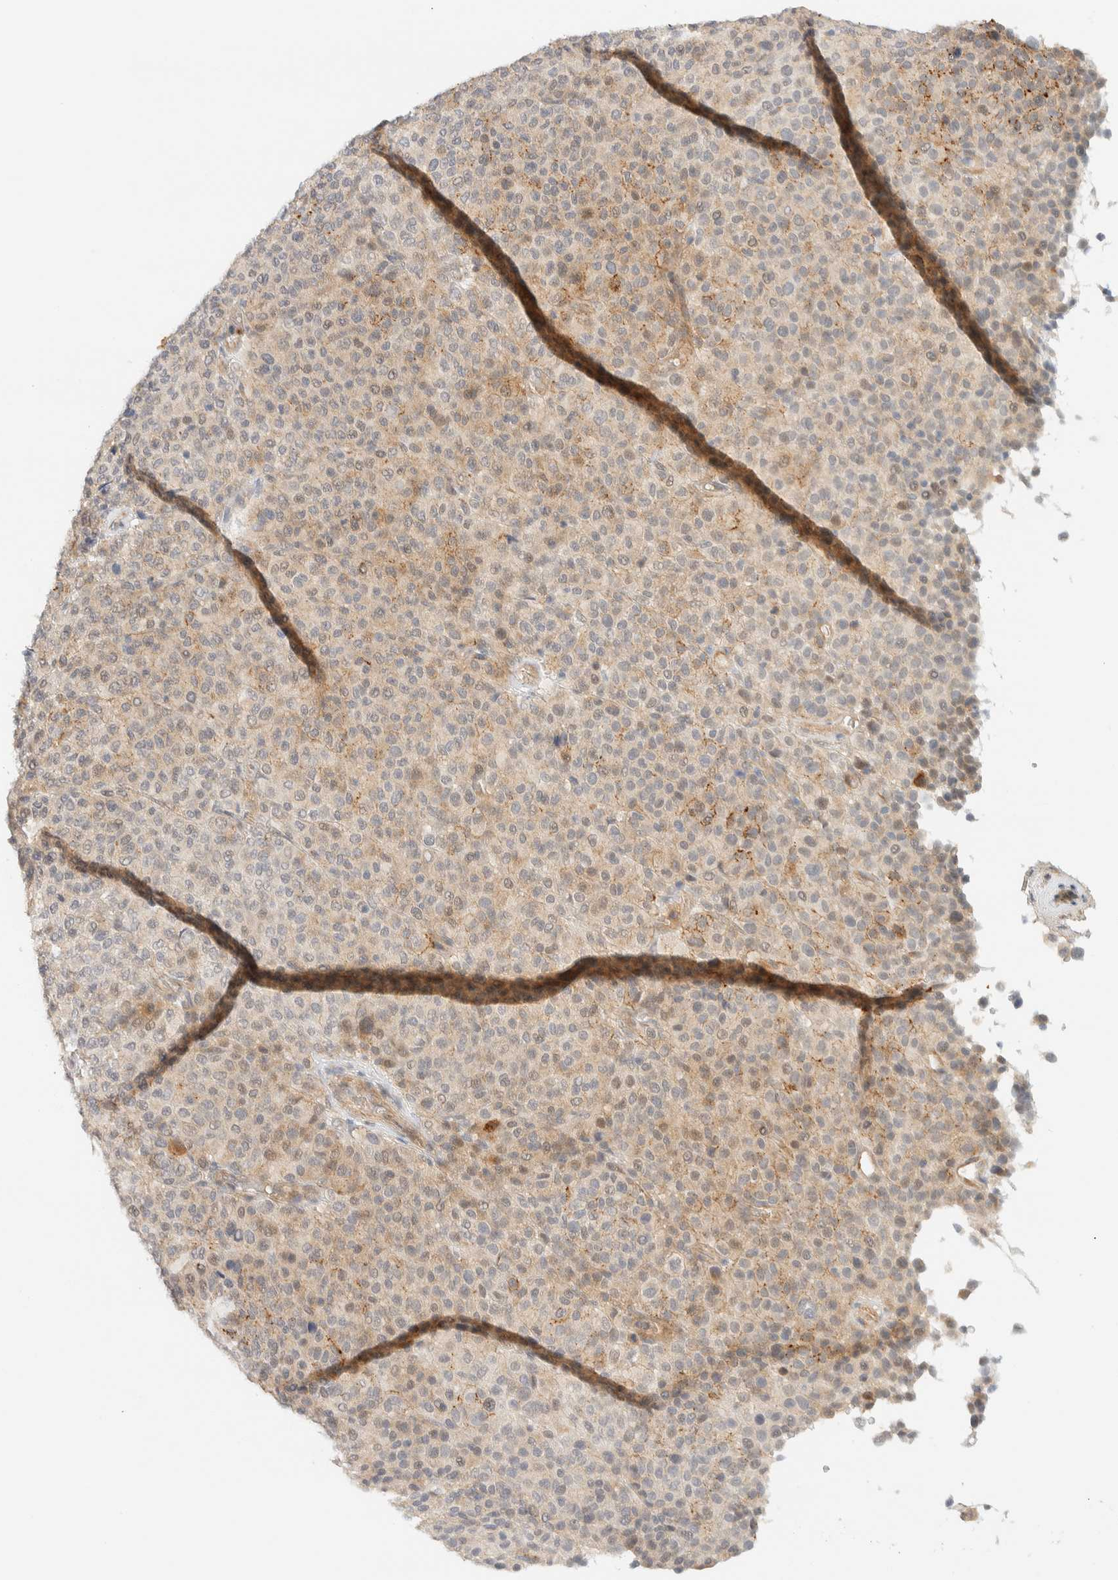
{"staining": {"intensity": "weak", "quantity": "<25%", "location": "cytoplasmic/membranous"}, "tissue": "melanoma", "cell_type": "Tumor cells", "image_type": "cancer", "snomed": [{"axis": "morphology", "description": "Malignant melanoma, Metastatic site"}, {"axis": "topography", "description": "Pancreas"}], "caption": "High power microscopy micrograph of an IHC micrograph of malignant melanoma (metastatic site), revealing no significant expression in tumor cells.", "gene": "TNK1", "patient": {"sex": "female", "age": 30}}